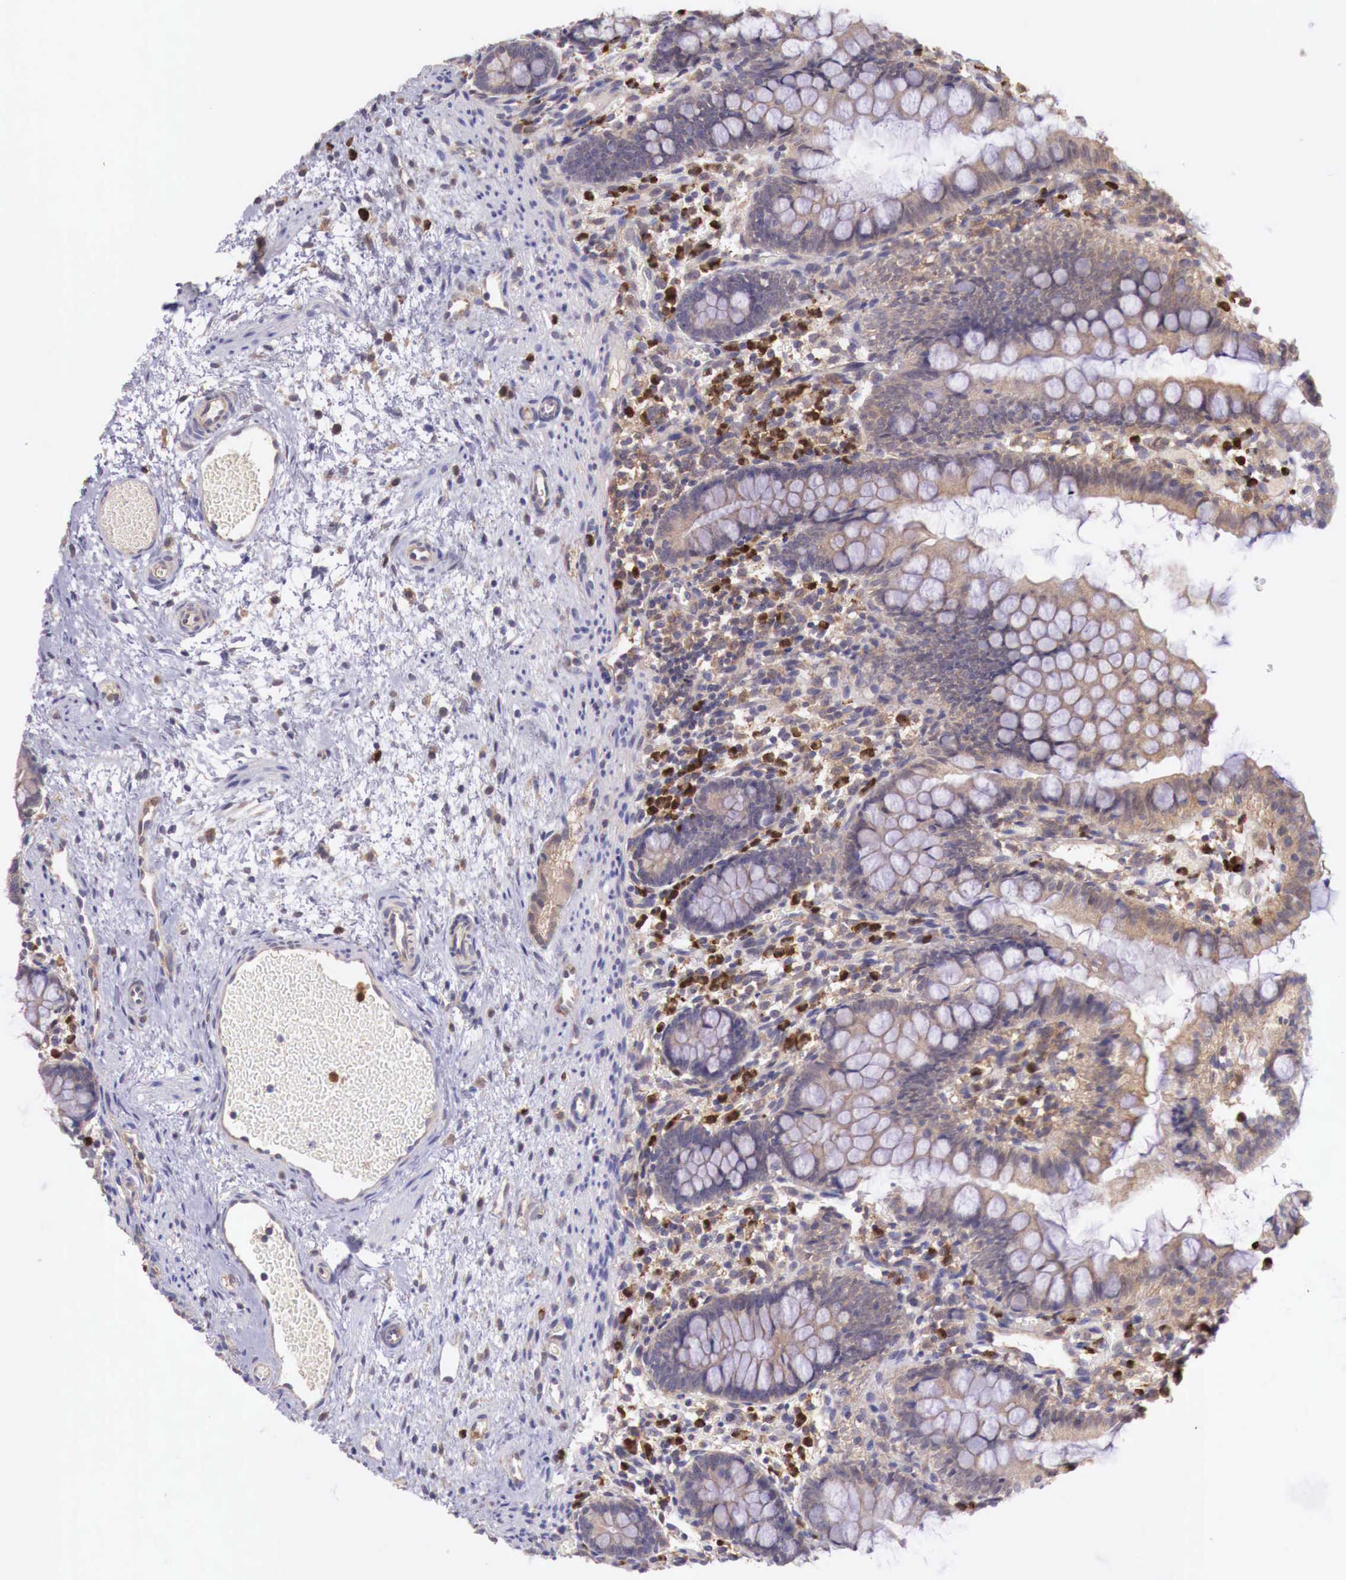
{"staining": {"intensity": "weak", "quantity": ">75%", "location": "cytoplasmic/membranous"}, "tissue": "small intestine", "cell_type": "Glandular cells", "image_type": "normal", "snomed": [{"axis": "morphology", "description": "Normal tissue, NOS"}, {"axis": "topography", "description": "Small intestine"}], "caption": "The histopathology image exhibits staining of benign small intestine, revealing weak cytoplasmic/membranous protein expression (brown color) within glandular cells. The protein is stained brown, and the nuclei are stained in blue (DAB (3,3'-diaminobenzidine) IHC with brightfield microscopy, high magnification).", "gene": "GAB2", "patient": {"sex": "male", "age": 1}}